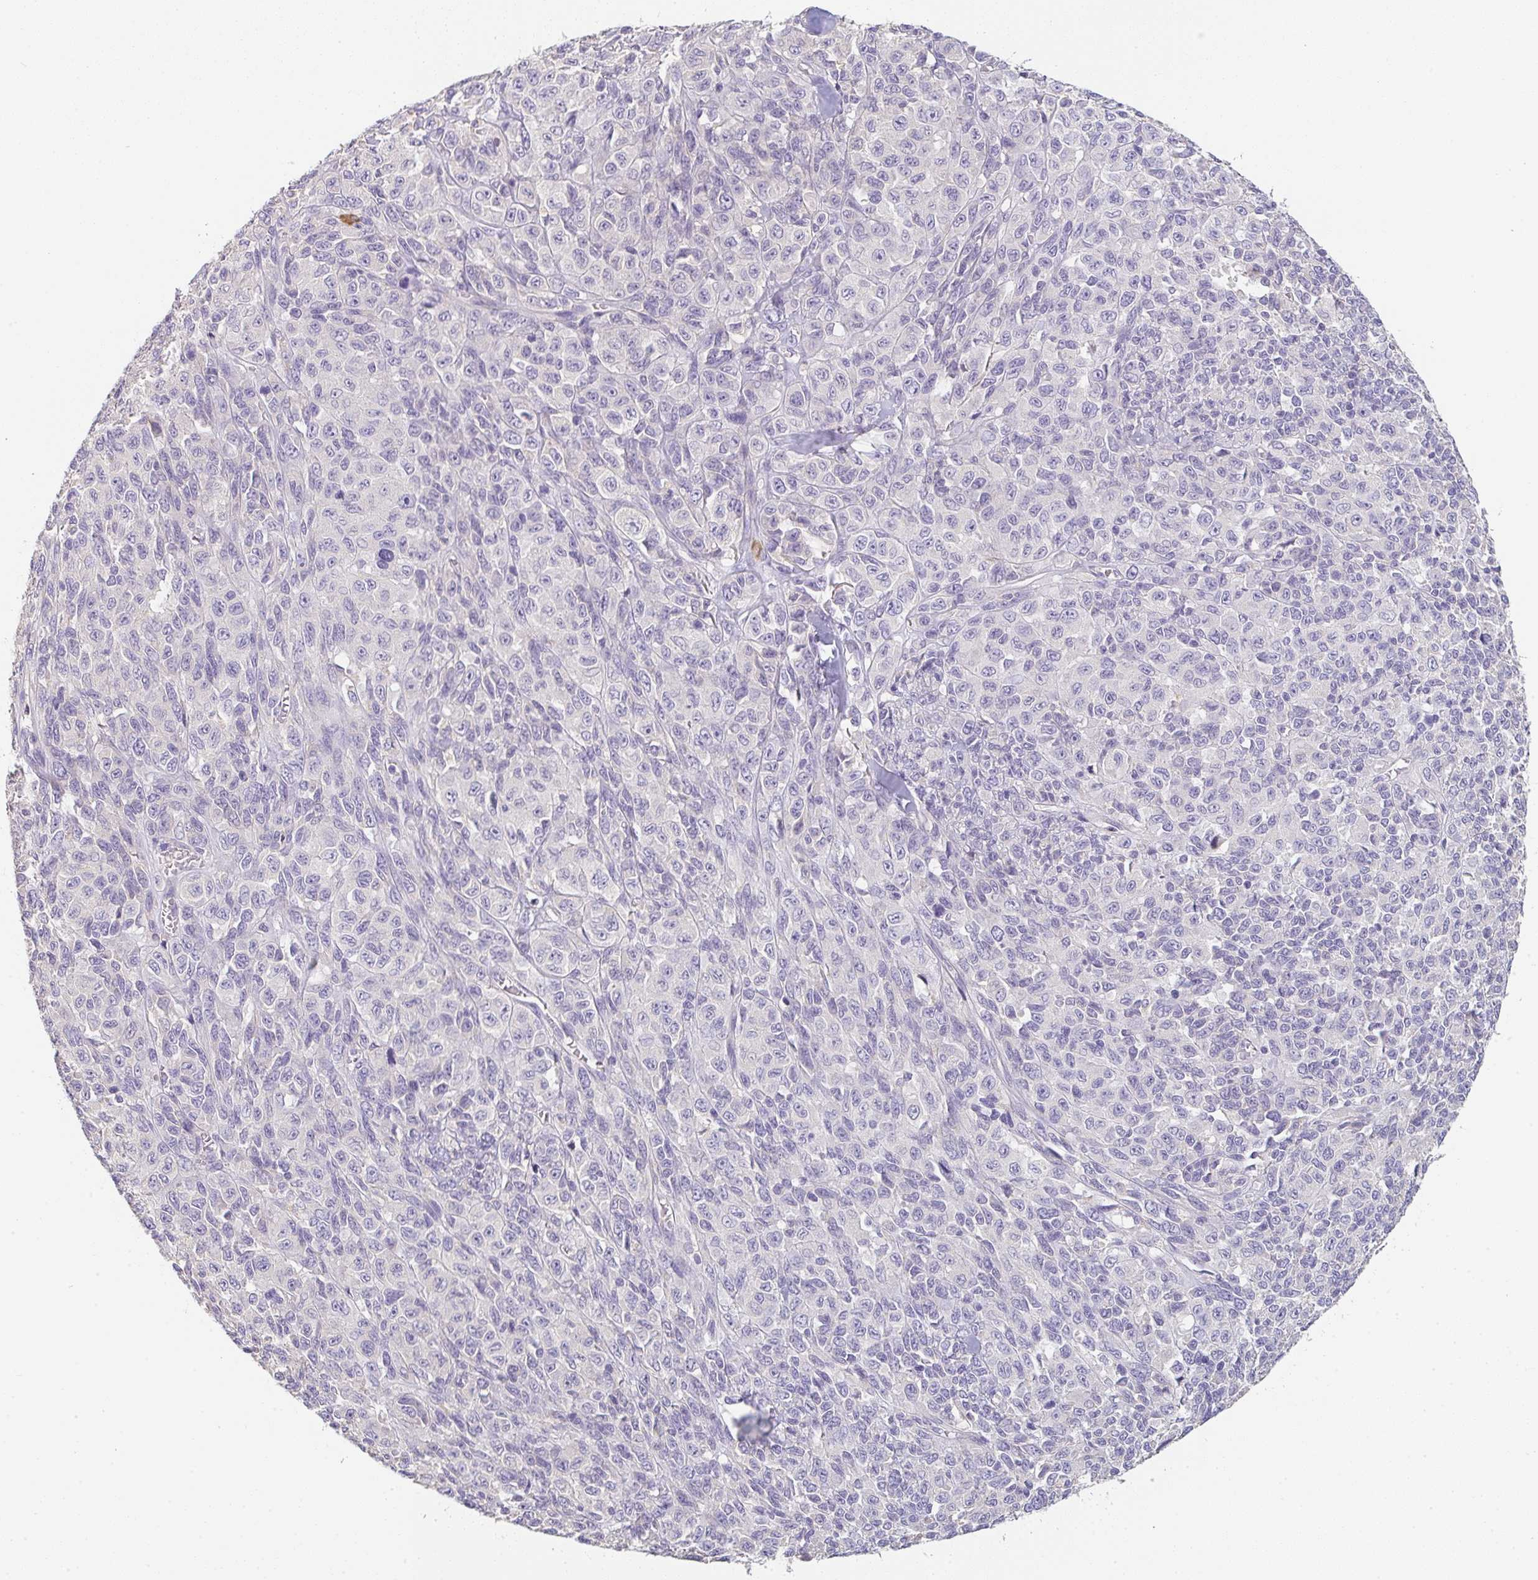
{"staining": {"intensity": "negative", "quantity": "none", "location": "none"}, "tissue": "melanoma", "cell_type": "Tumor cells", "image_type": "cancer", "snomed": [{"axis": "morphology", "description": "Malignant melanoma, NOS"}, {"axis": "topography", "description": "Skin"}], "caption": "This is an immunohistochemistry (IHC) histopathology image of human melanoma. There is no staining in tumor cells.", "gene": "ZNF215", "patient": {"sex": "female", "age": 66}}